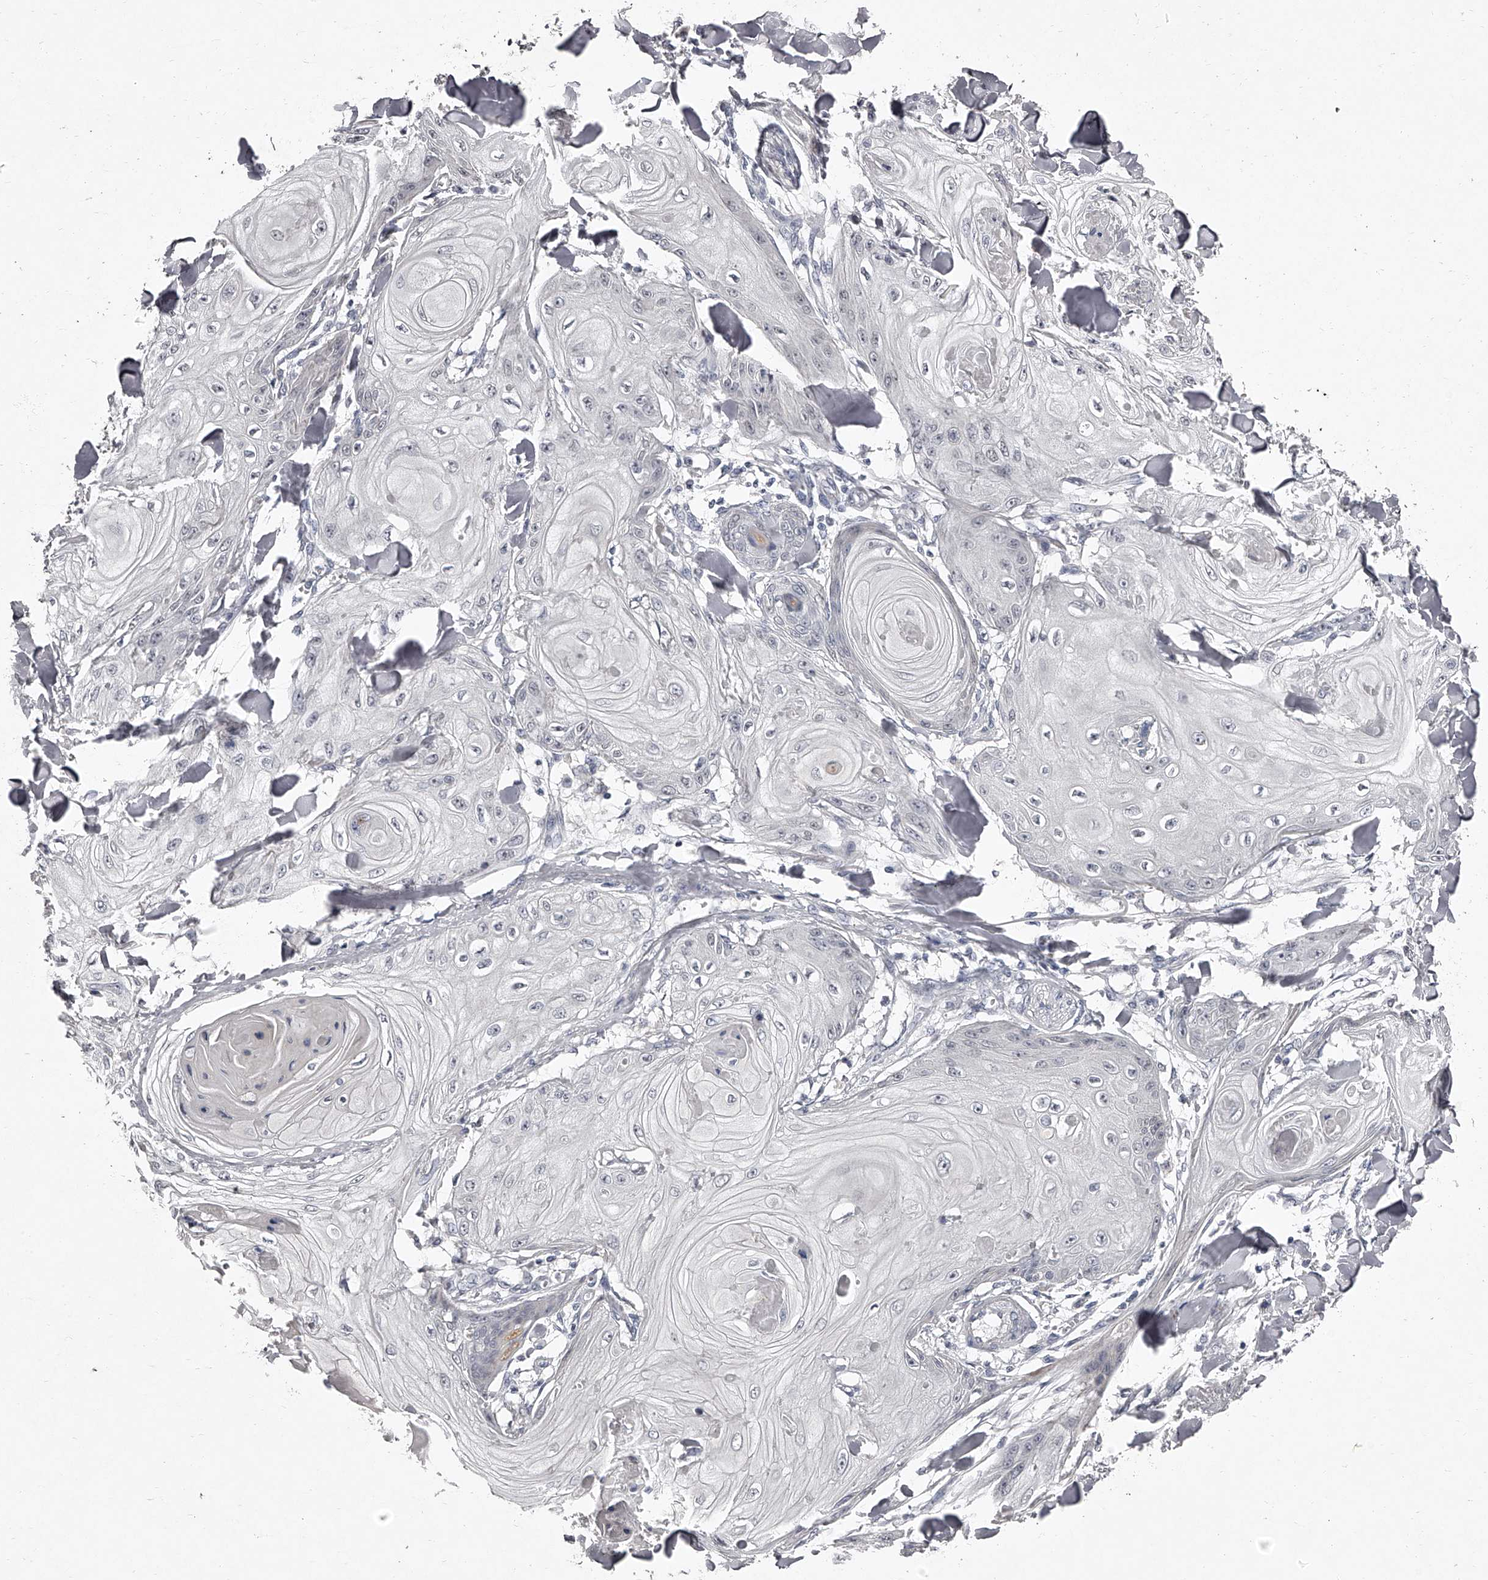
{"staining": {"intensity": "negative", "quantity": "none", "location": "none"}, "tissue": "skin cancer", "cell_type": "Tumor cells", "image_type": "cancer", "snomed": [{"axis": "morphology", "description": "Squamous cell carcinoma, NOS"}, {"axis": "topography", "description": "Skin"}], "caption": "Micrograph shows no protein staining in tumor cells of skin squamous cell carcinoma tissue.", "gene": "NT5DC1", "patient": {"sex": "male", "age": 74}}